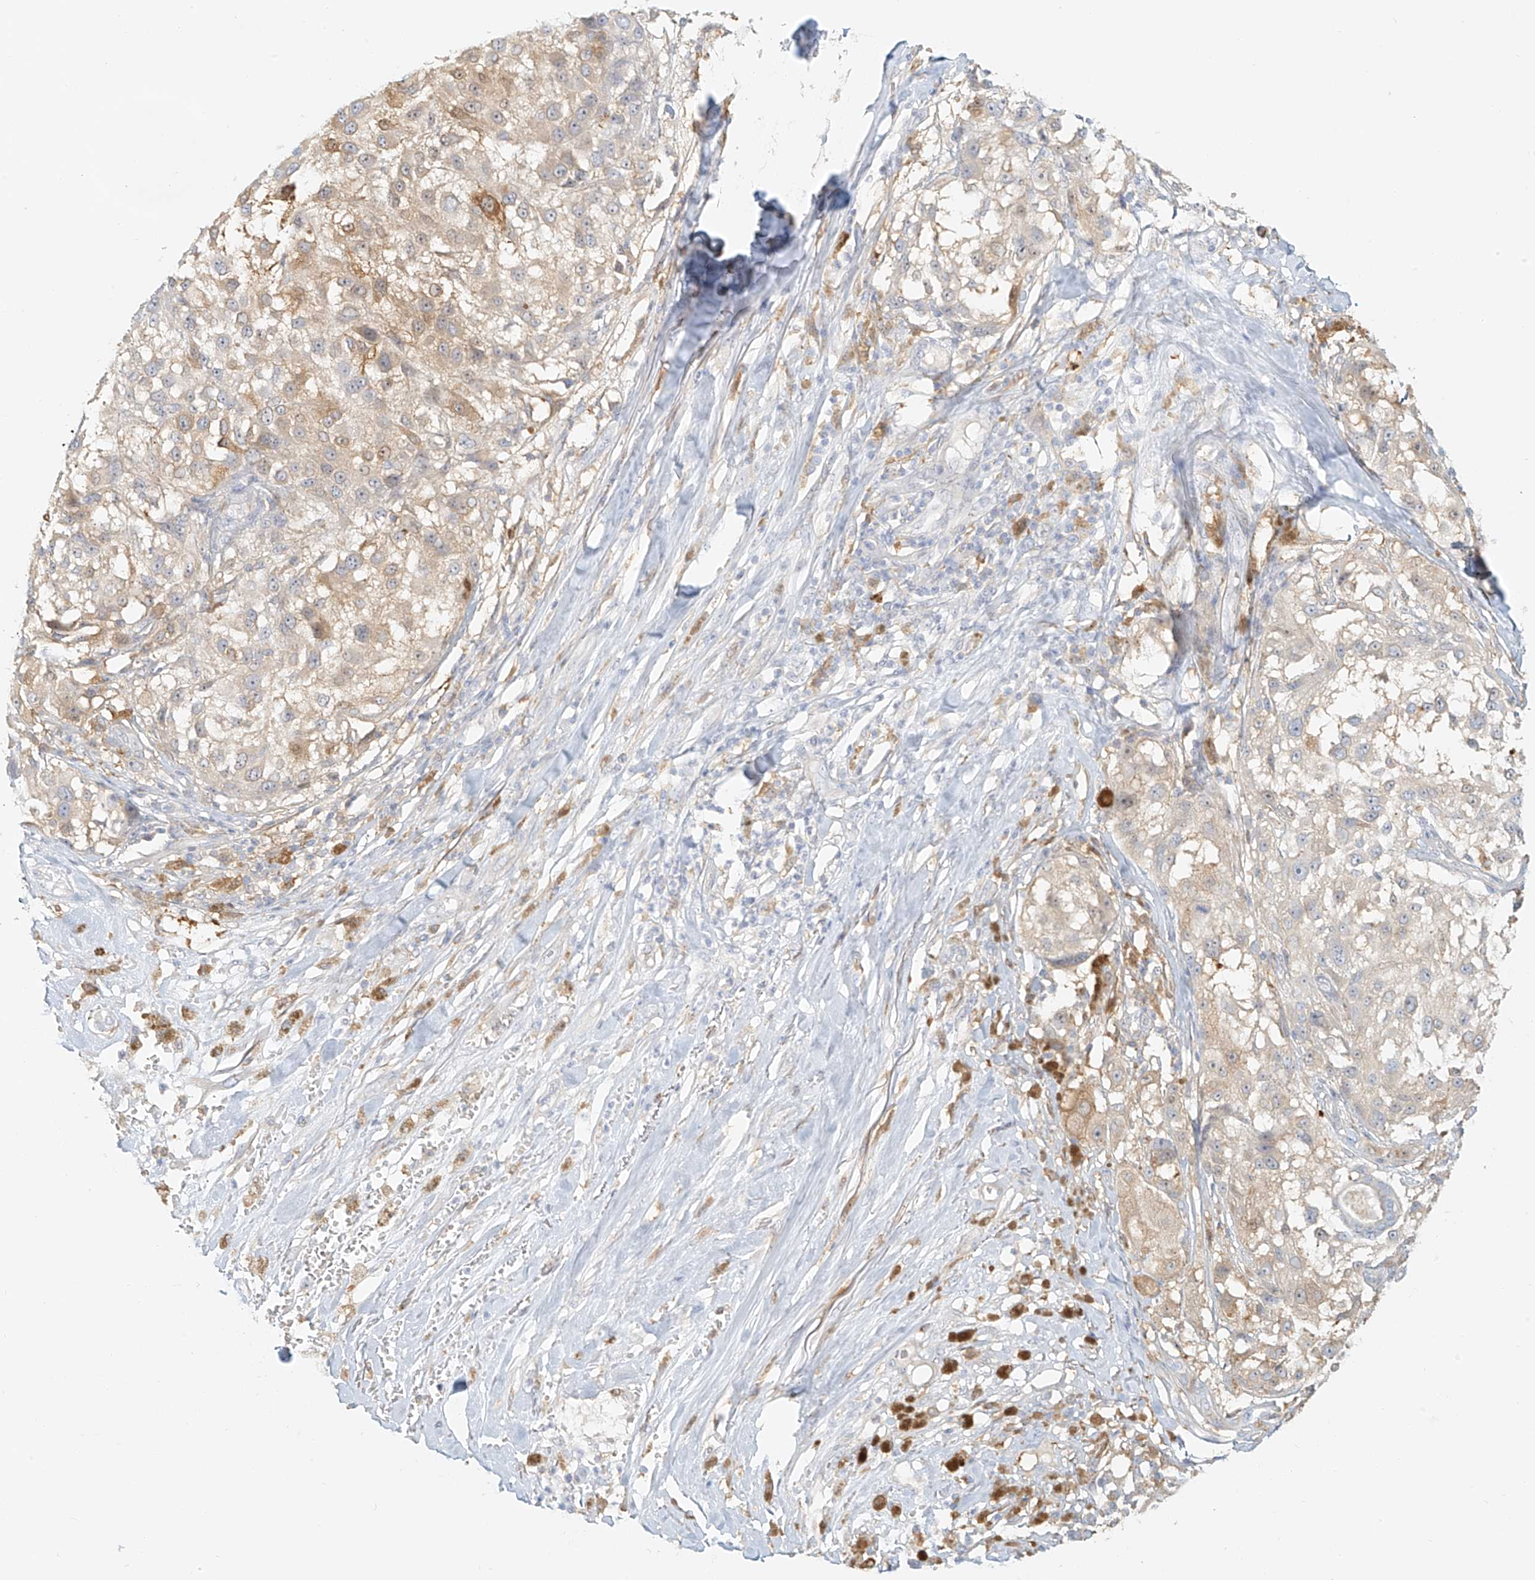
{"staining": {"intensity": "weak", "quantity": "<25%", "location": "cytoplasmic/membranous"}, "tissue": "melanoma", "cell_type": "Tumor cells", "image_type": "cancer", "snomed": [{"axis": "morphology", "description": "Necrosis, NOS"}, {"axis": "morphology", "description": "Malignant melanoma, NOS"}, {"axis": "topography", "description": "Skin"}], "caption": "This is an immunohistochemistry (IHC) histopathology image of human malignant melanoma. There is no staining in tumor cells.", "gene": "UPK1B", "patient": {"sex": "female", "age": 87}}